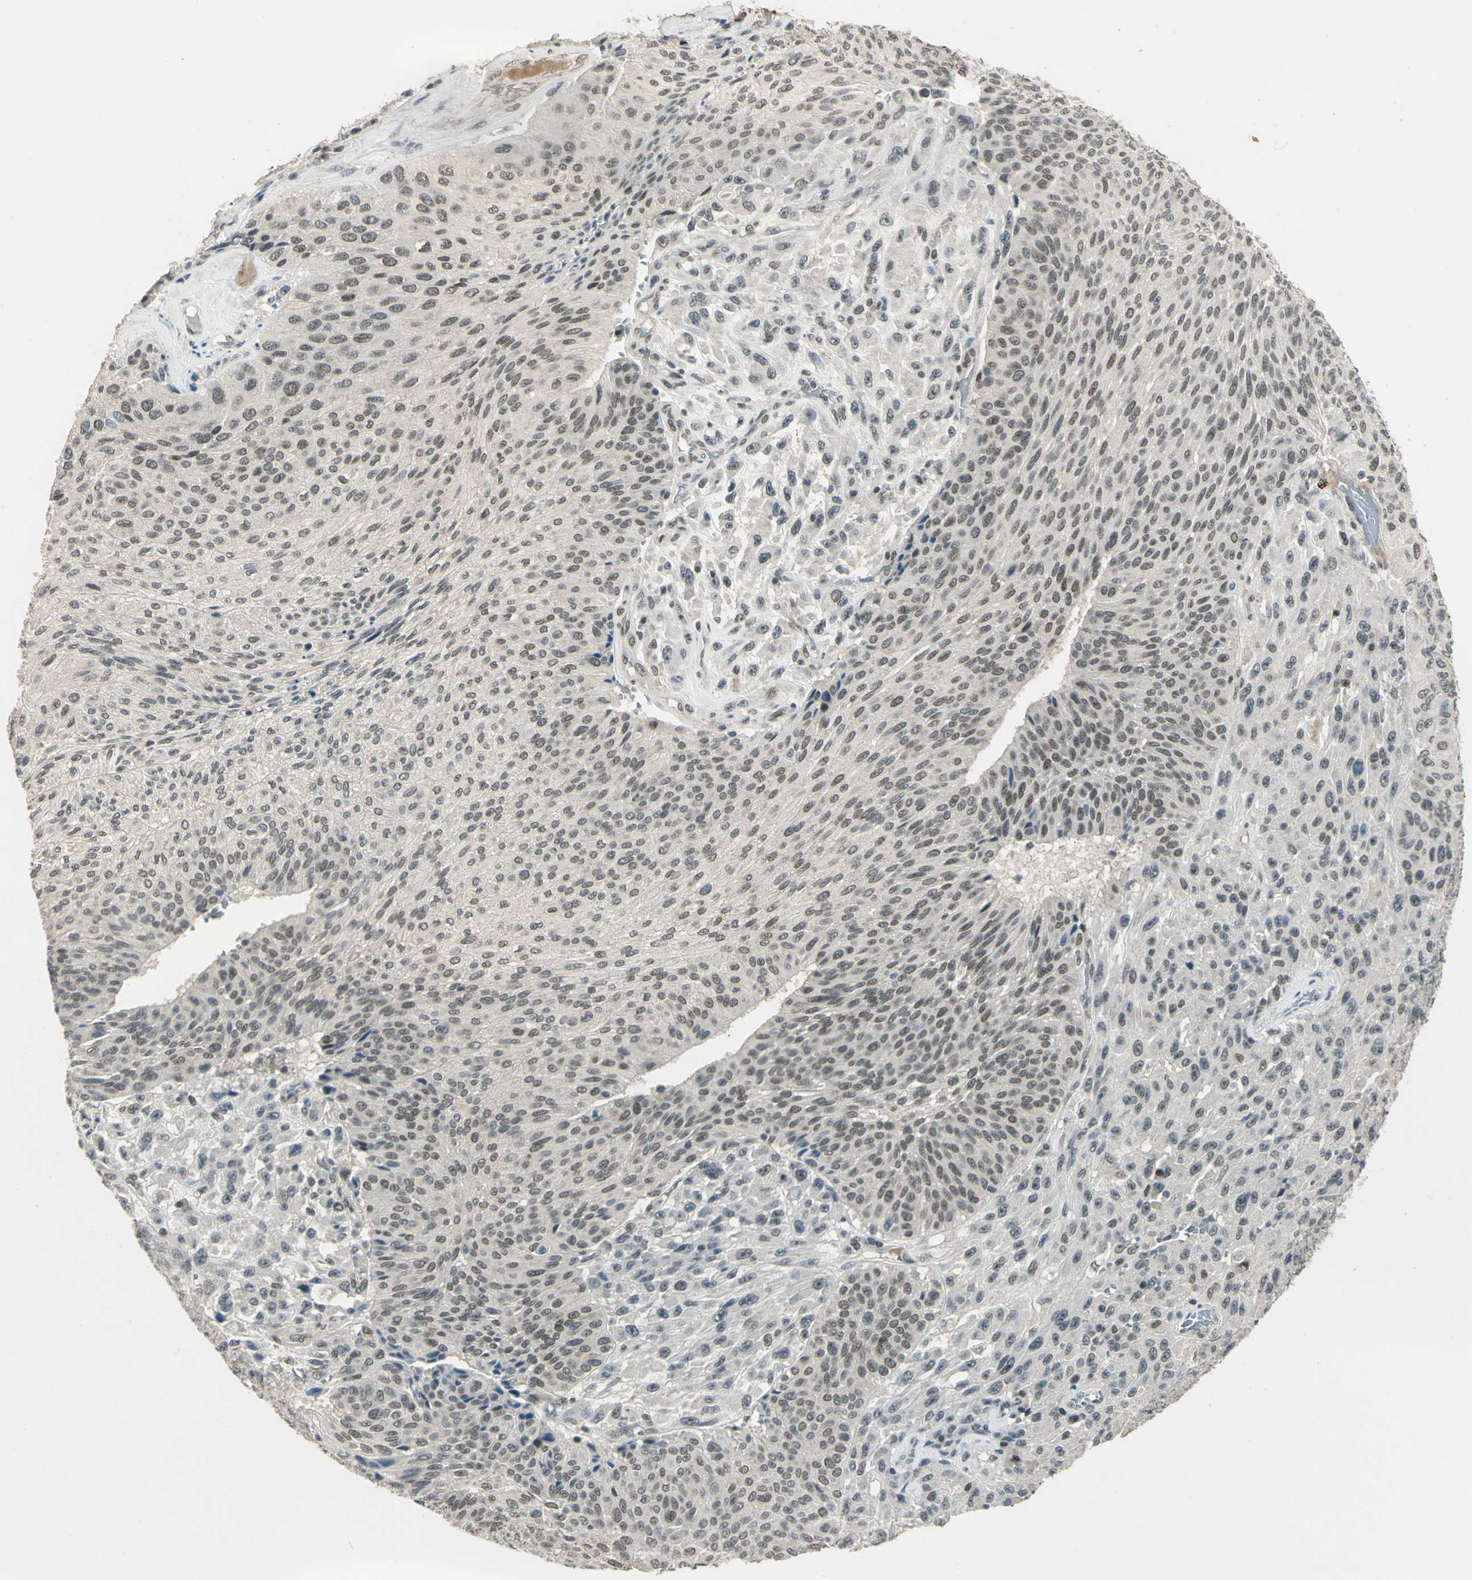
{"staining": {"intensity": "negative", "quantity": "none", "location": "none"}, "tissue": "urothelial cancer", "cell_type": "Tumor cells", "image_type": "cancer", "snomed": [{"axis": "morphology", "description": "Urothelial carcinoma, High grade"}, {"axis": "topography", "description": "Urinary bladder"}], "caption": "Urothelial carcinoma (high-grade) was stained to show a protein in brown. There is no significant positivity in tumor cells. (DAB IHC, high magnification).", "gene": "RAD17", "patient": {"sex": "male", "age": 66}}